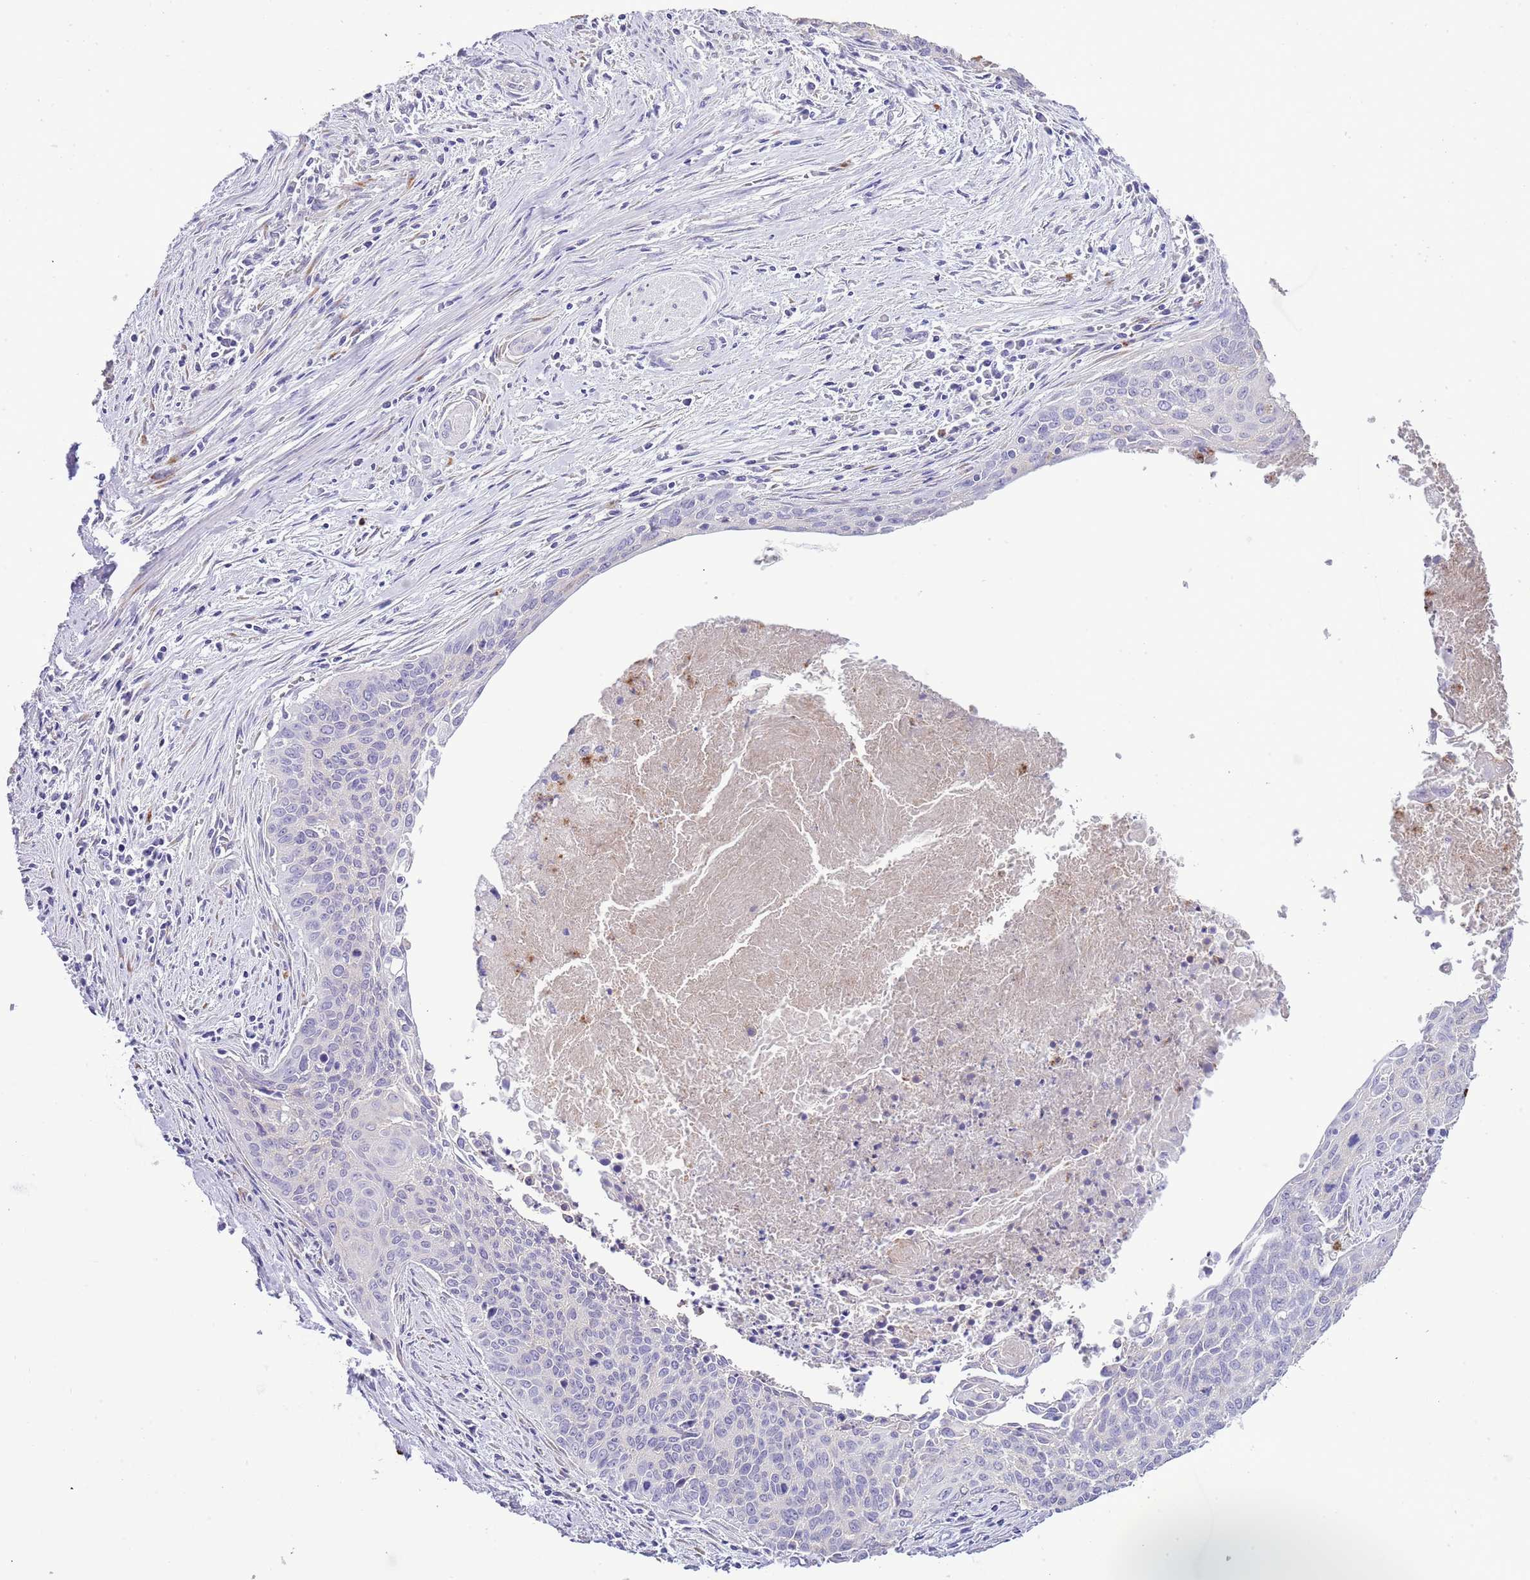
{"staining": {"intensity": "negative", "quantity": "none", "location": "none"}, "tissue": "cervical cancer", "cell_type": "Tumor cells", "image_type": "cancer", "snomed": [{"axis": "morphology", "description": "Squamous cell carcinoma, NOS"}, {"axis": "topography", "description": "Cervix"}], "caption": "Image shows no protein staining in tumor cells of cervical cancer (squamous cell carcinoma) tissue.", "gene": "OR2Z1", "patient": {"sex": "female", "age": 55}}